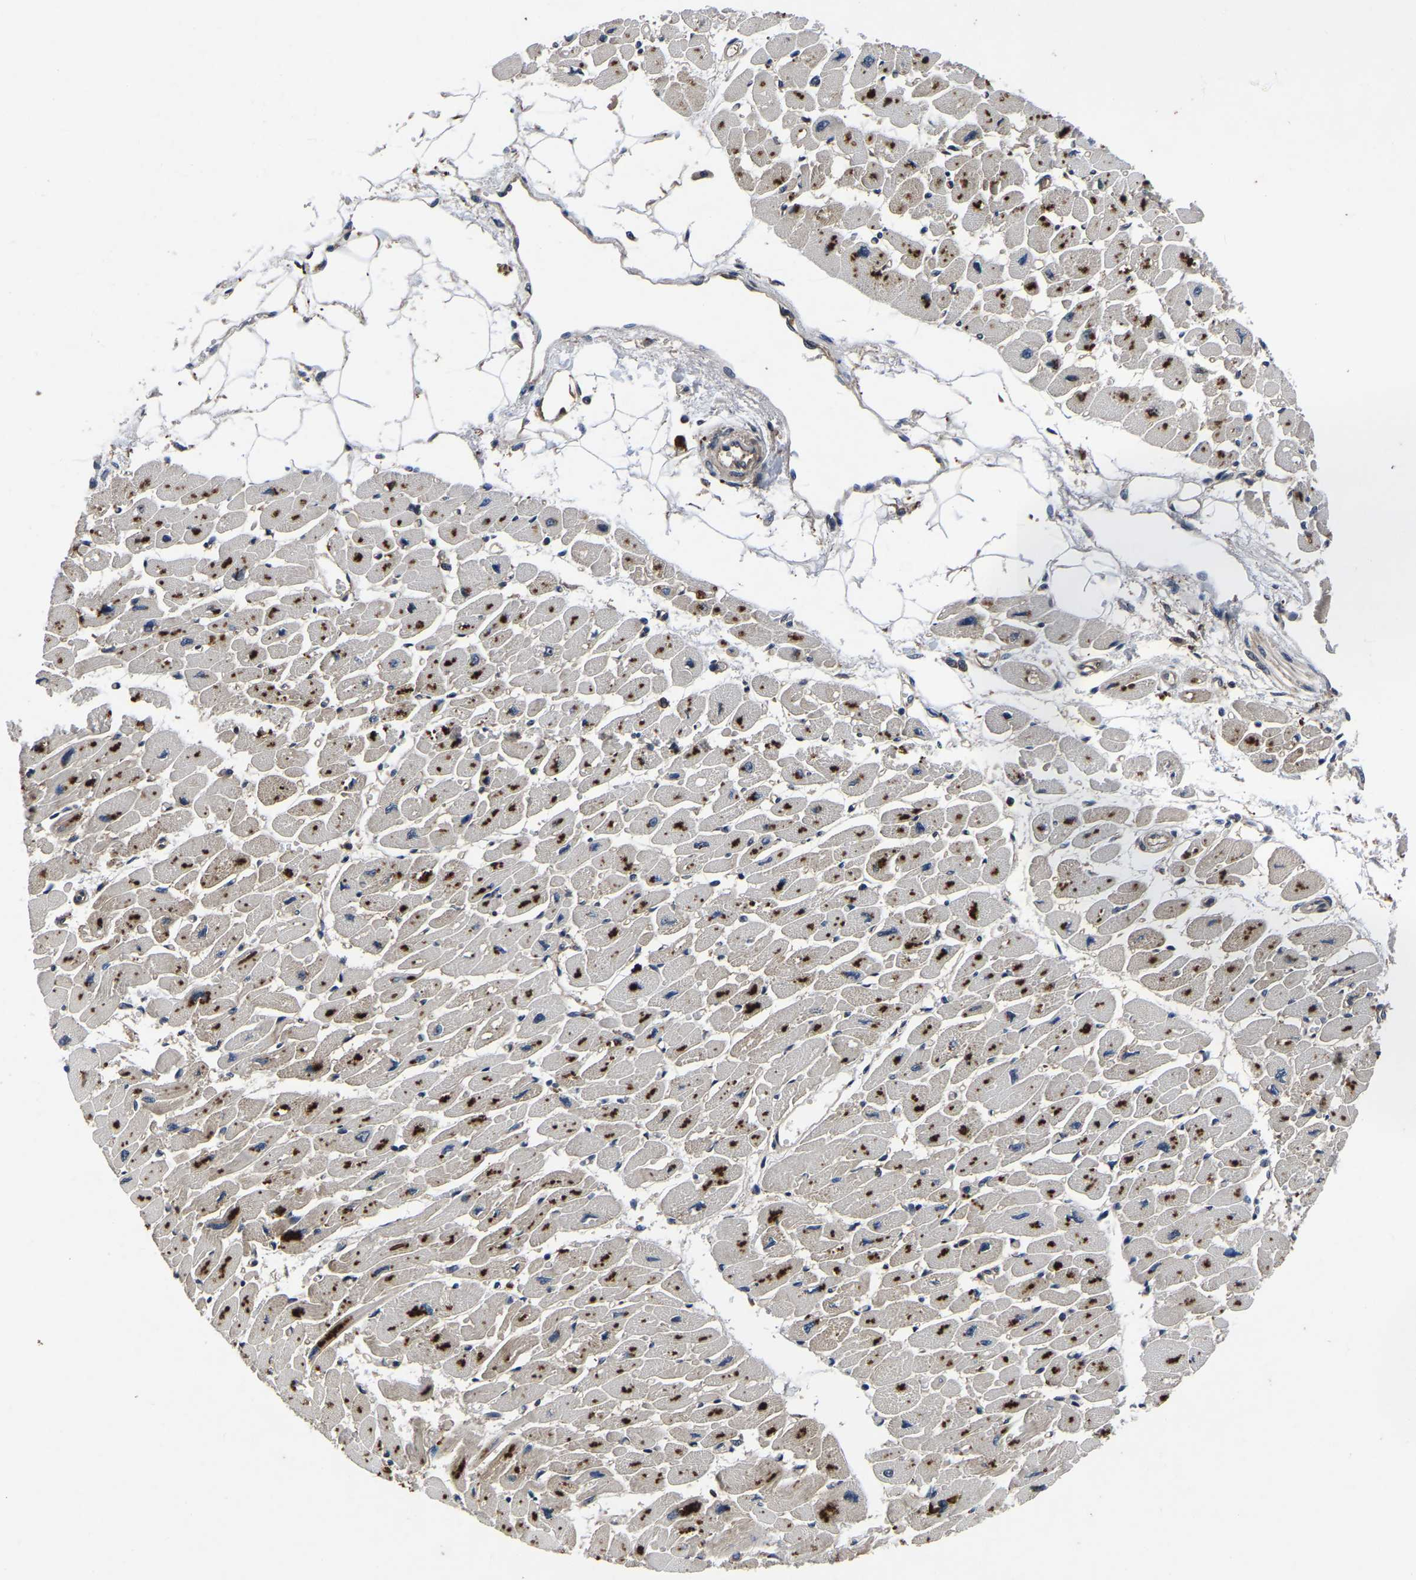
{"staining": {"intensity": "moderate", "quantity": "25%-75%", "location": "cytoplasmic/membranous"}, "tissue": "heart muscle", "cell_type": "Cardiomyocytes", "image_type": "normal", "snomed": [{"axis": "morphology", "description": "Normal tissue, NOS"}, {"axis": "topography", "description": "Heart"}], "caption": "Immunohistochemical staining of unremarkable heart muscle reveals medium levels of moderate cytoplasmic/membranous positivity in about 25%-75% of cardiomyocytes. (Stains: DAB (3,3'-diaminobenzidine) in brown, nuclei in blue, Microscopy: brightfield microscopy at high magnification).", "gene": "FGD5", "patient": {"sex": "female", "age": 54}}